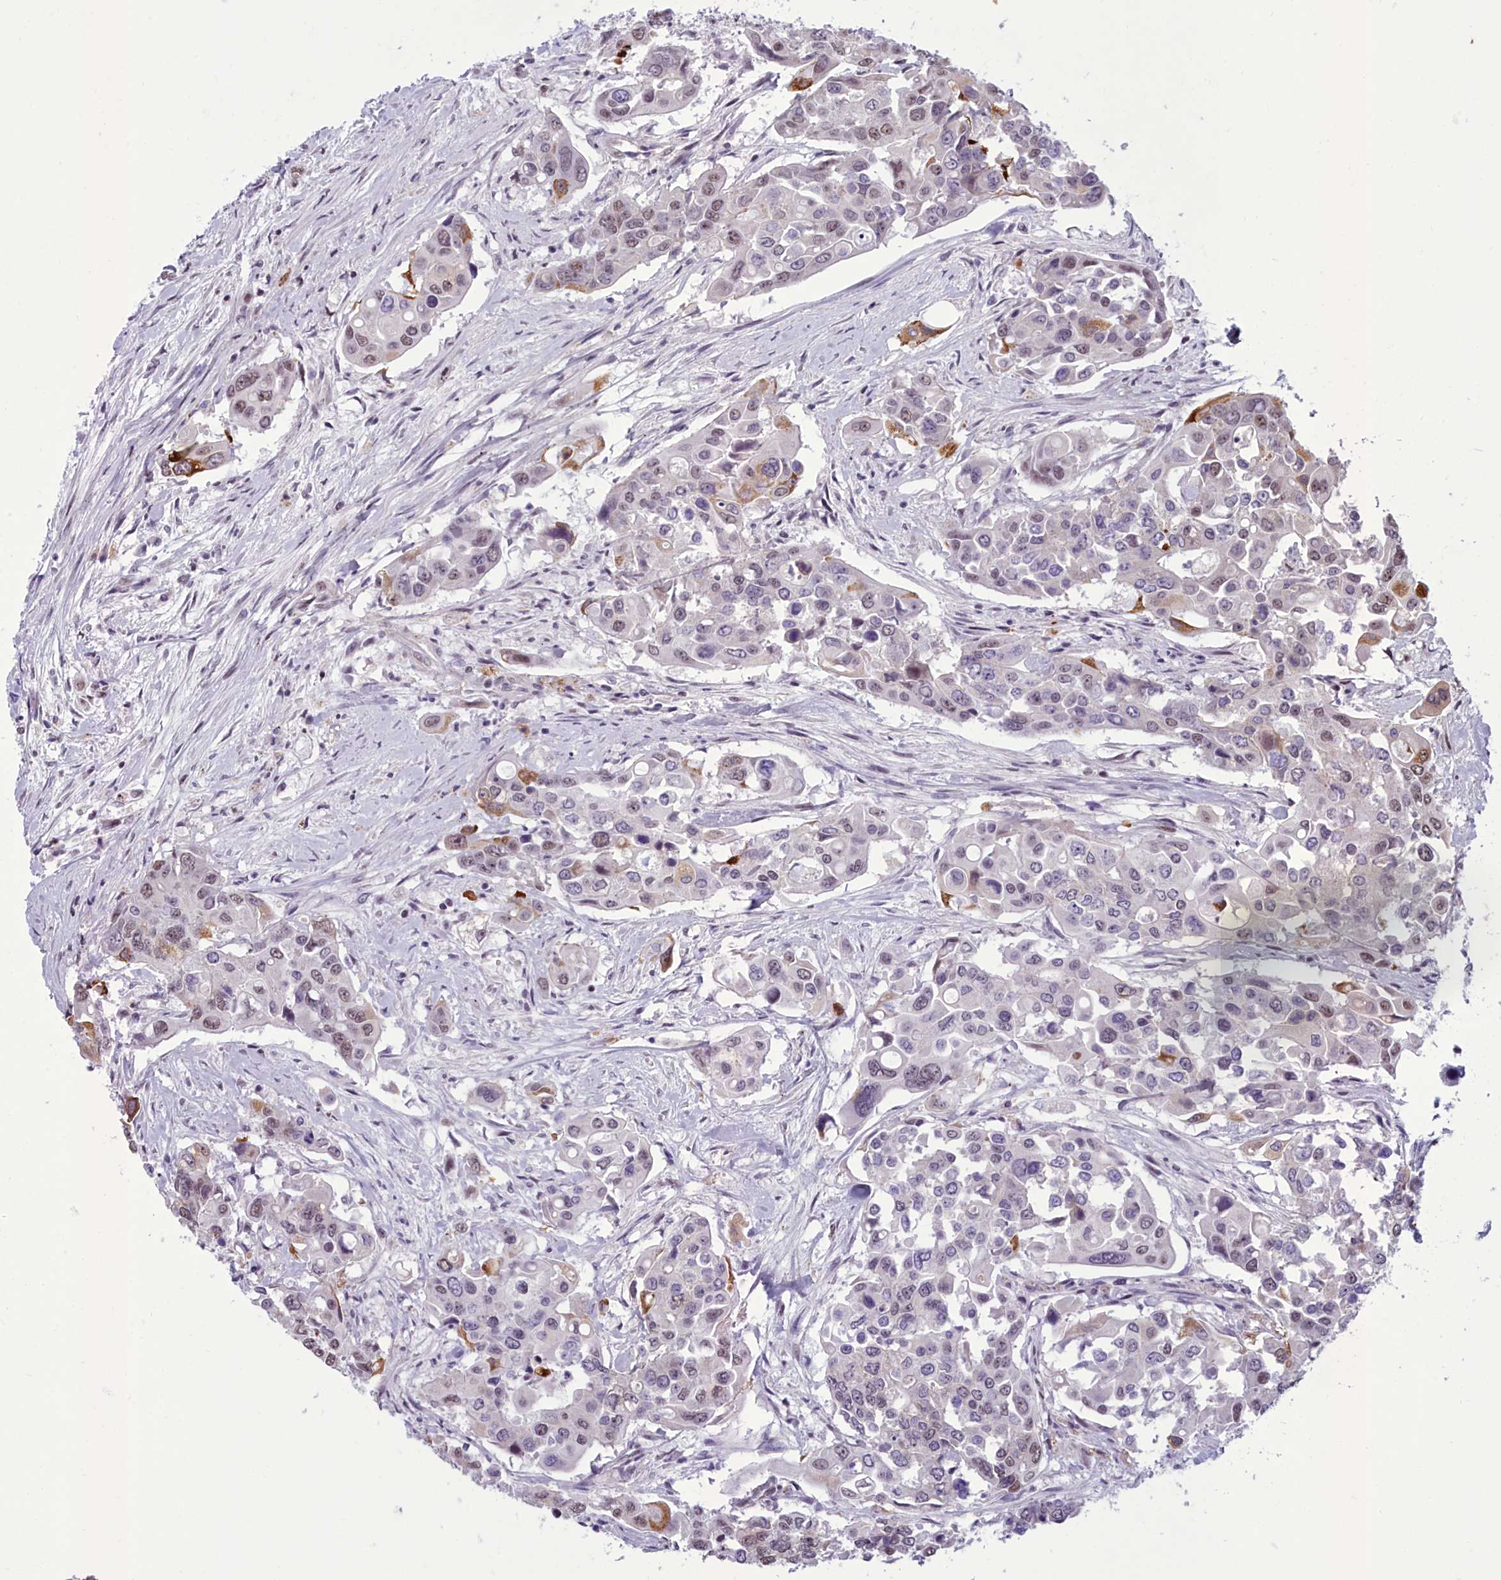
{"staining": {"intensity": "moderate", "quantity": "<25%", "location": "cytoplasmic/membranous,nuclear"}, "tissue": "colorectal cancer", "cell_type": "Tumor cells", "image_type": "cancer", "snomed": [{"axis": "morphology", "description": "Adenocarcinoma, NOS"}, {"axis": "topography", "description": "Colon"}], "caption": "Protein analysis of colorectal cancer (adenocarcinoma) tissue shows moderate cytoplasmic/membranous and nuclear expression in about <25% of tumor cells. The staining is performed using DAB brown chromogen to label protein expression. The nuclei are counter-stained blue using hematoxylin.", "gene": "CEACAM19", "patient": {"sex": "male", "age": 77}}